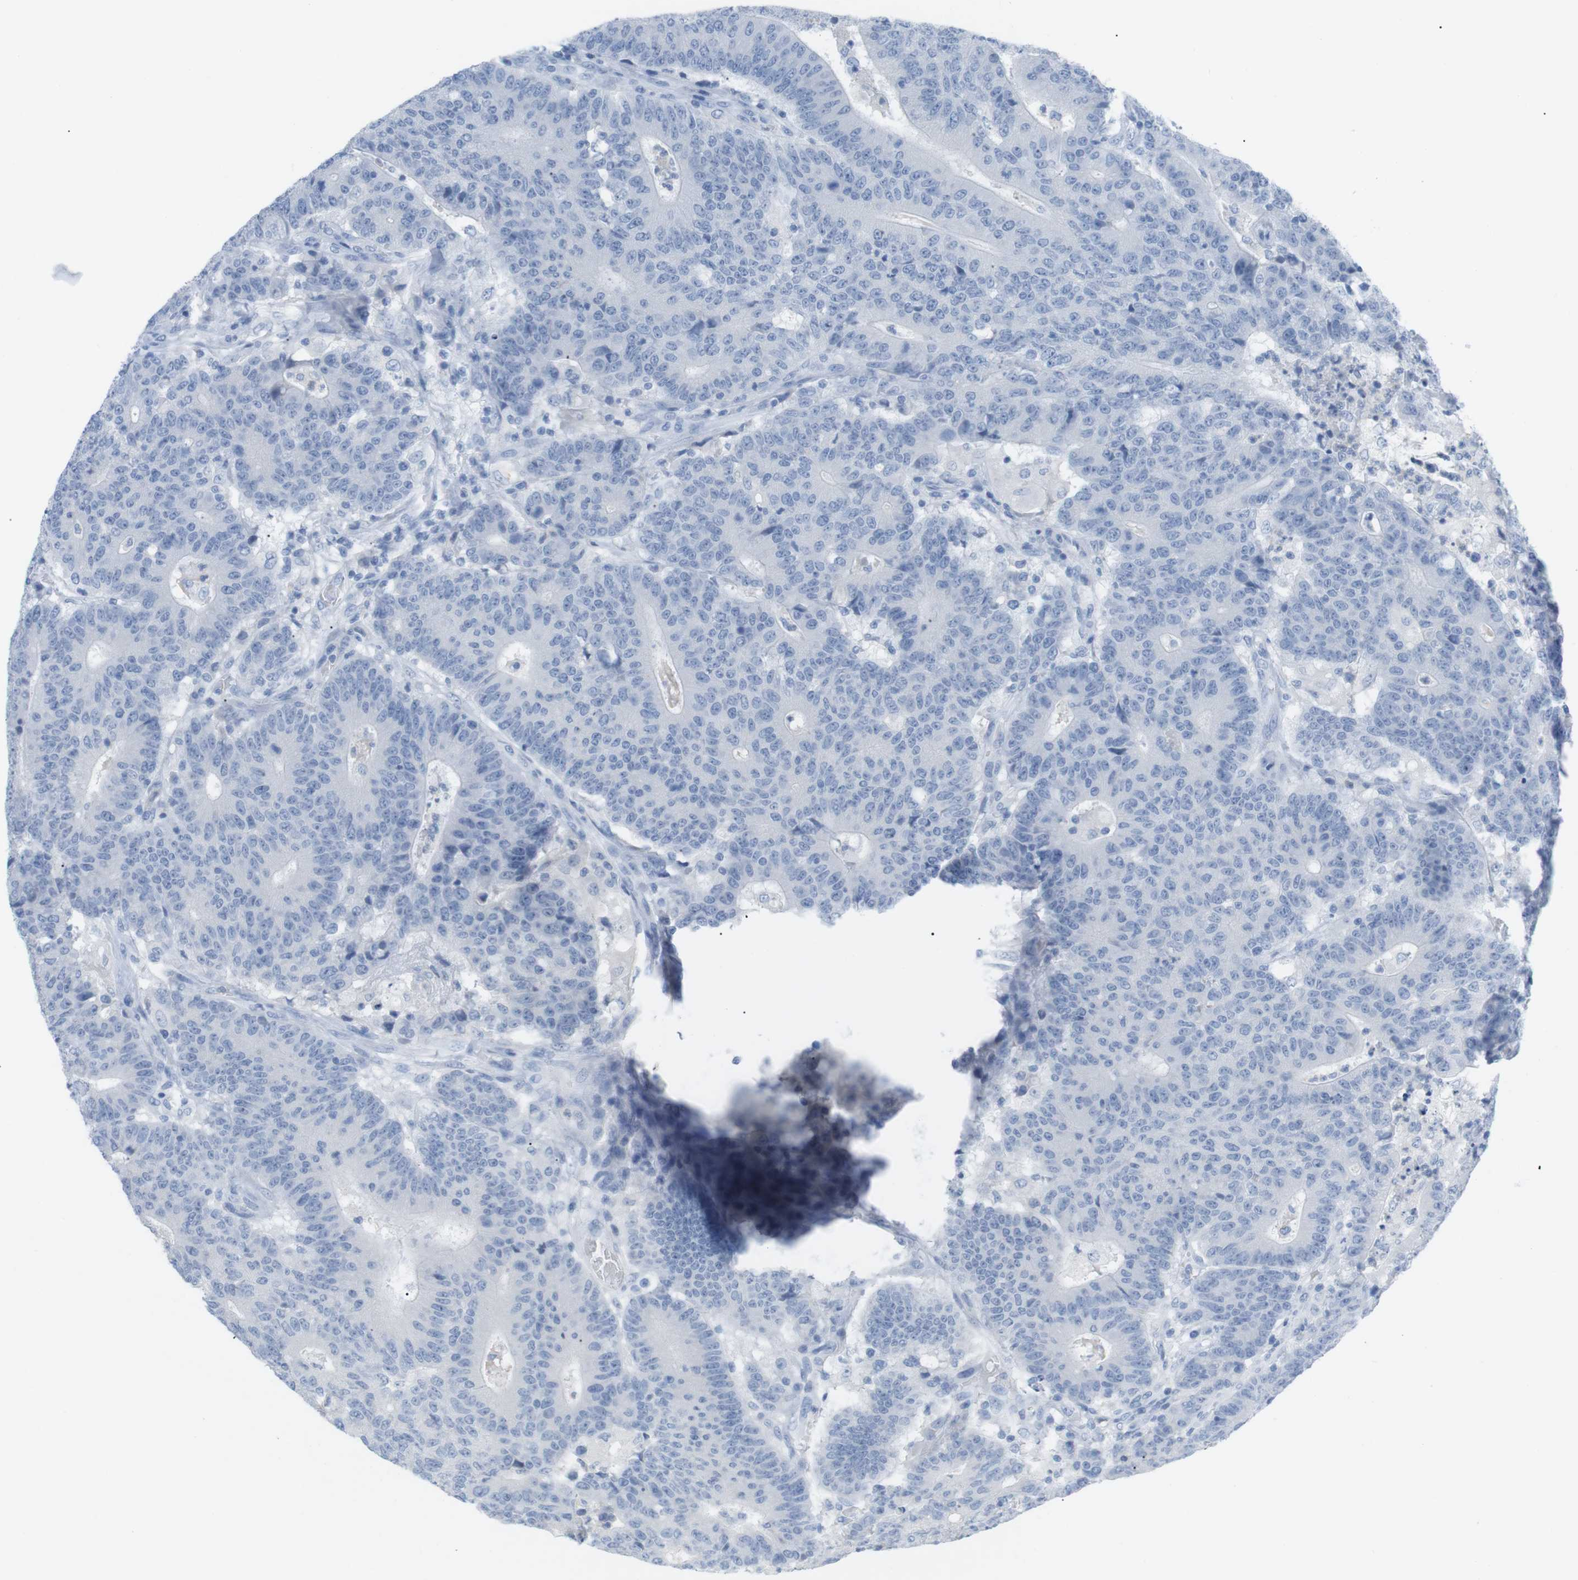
{"staining": {"intensity": "negative", "quantity": "none", "location": "none"}, "tissue": "colorectal cancer", "cell_type": "Tumor cells", "image_type": "cancer", "snomed": [{"axis": "morphology", "description": "Normal tissue, NOS"}, {"axis": "morphology", "description": "Adenocarcinoma, NOS"}, {"axis": "topography", "description": "Colon"}], "caption": "The immunohistochemistry (IHC) histopathology image has no significant expression in tumor cells of colorectal cancer (adenocarcinoma) tissue.", "gene": "HBG2", "patient": {"sex": "female", "age": 75}}